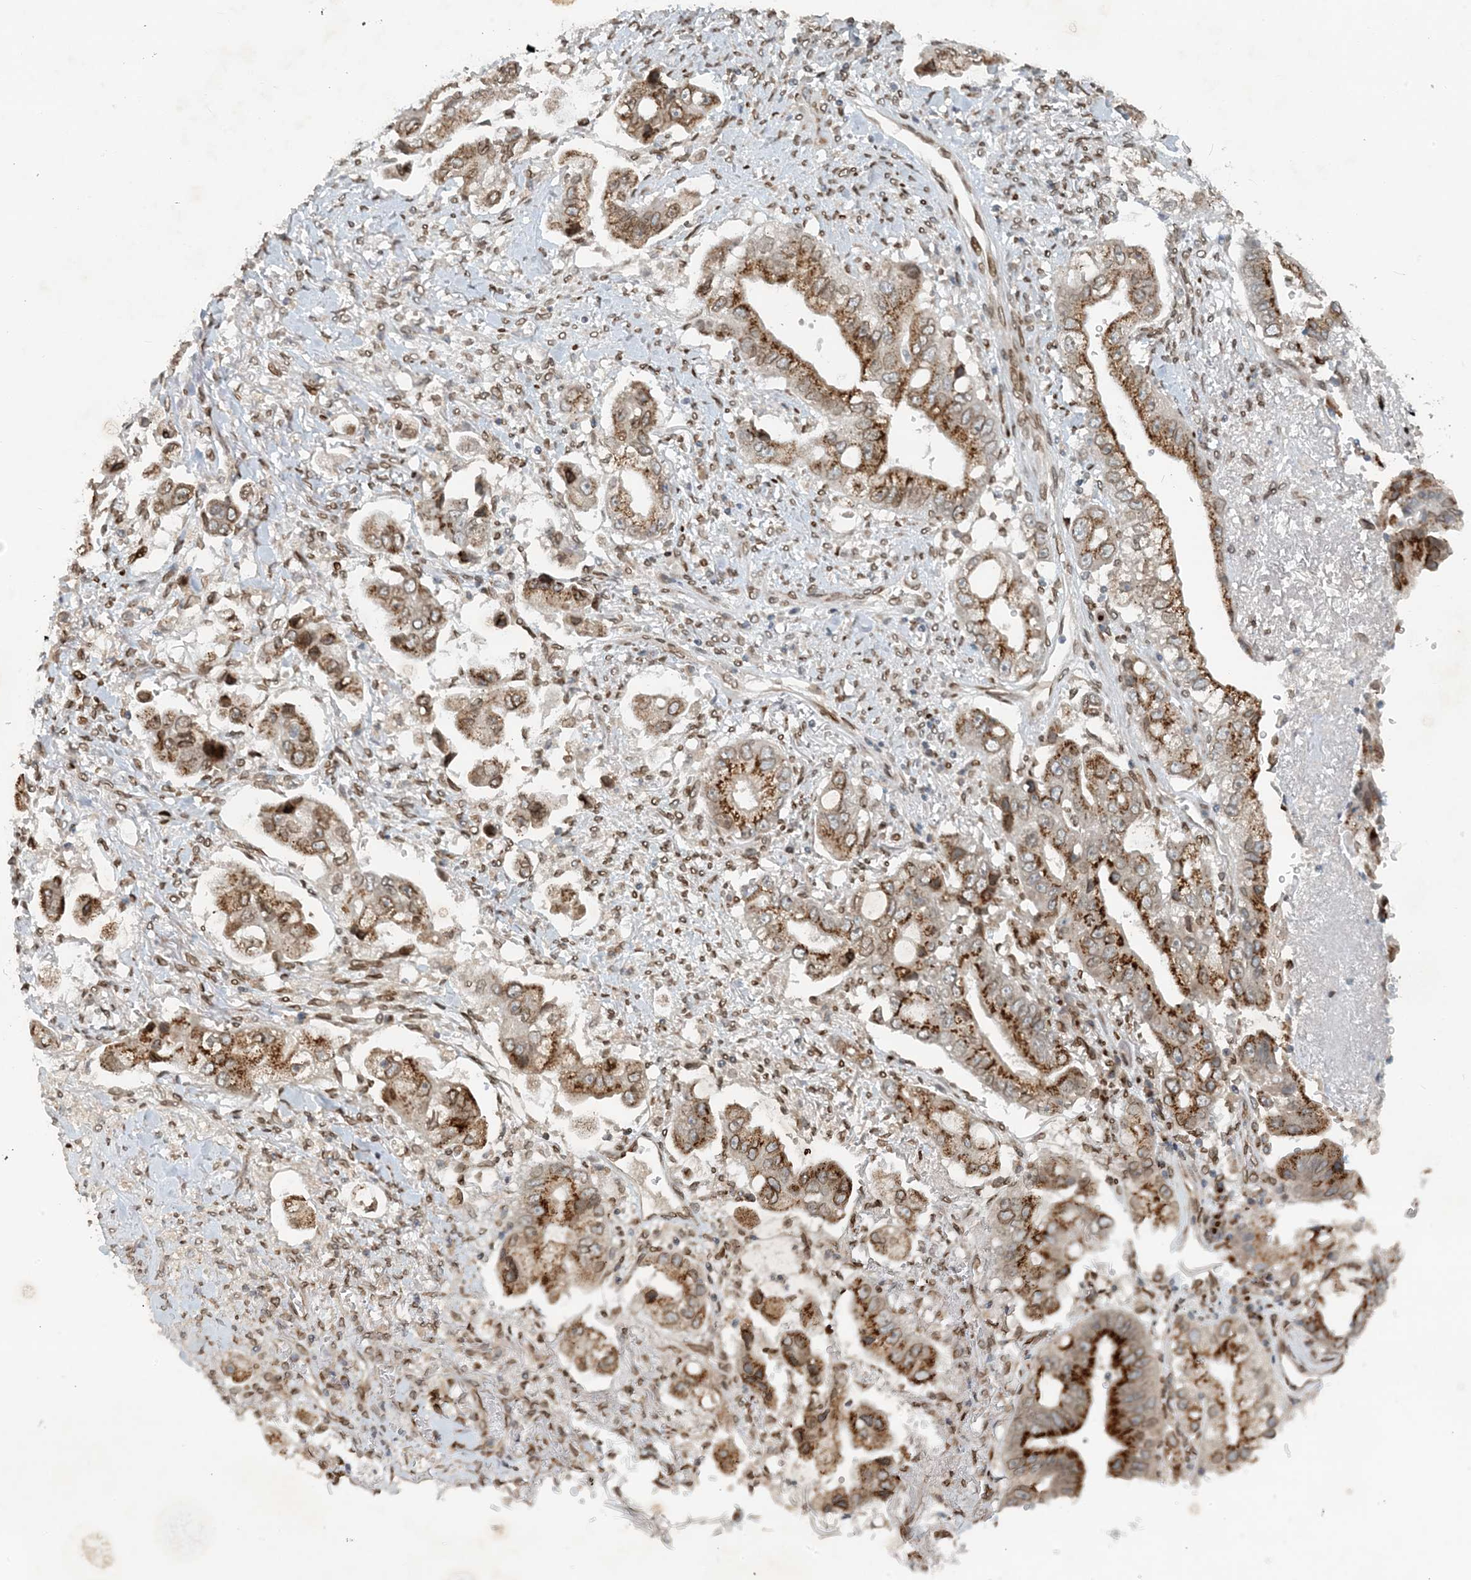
{"staining": {"intensity": "strong", "quantity": "25%-75%", "location": "cytoplasmic/membranous"}, "tissue": "stomach cancer", "cell_type": "Tumor cells", "image_type": "cancer", "snomed": [{"axis": "morphology", "description": "Adenocarcinoma, NOS"}, {"axis": "topography", "description": "Stomach"}], "caption": "The image shows a brown stain indicating the presence of a protein in the cytoplasmic/membranous of tumor cells in adenocarcinoma (stomach).", "gene": "SLC35A2", "patient": {"sex": "male", "age": 62}}